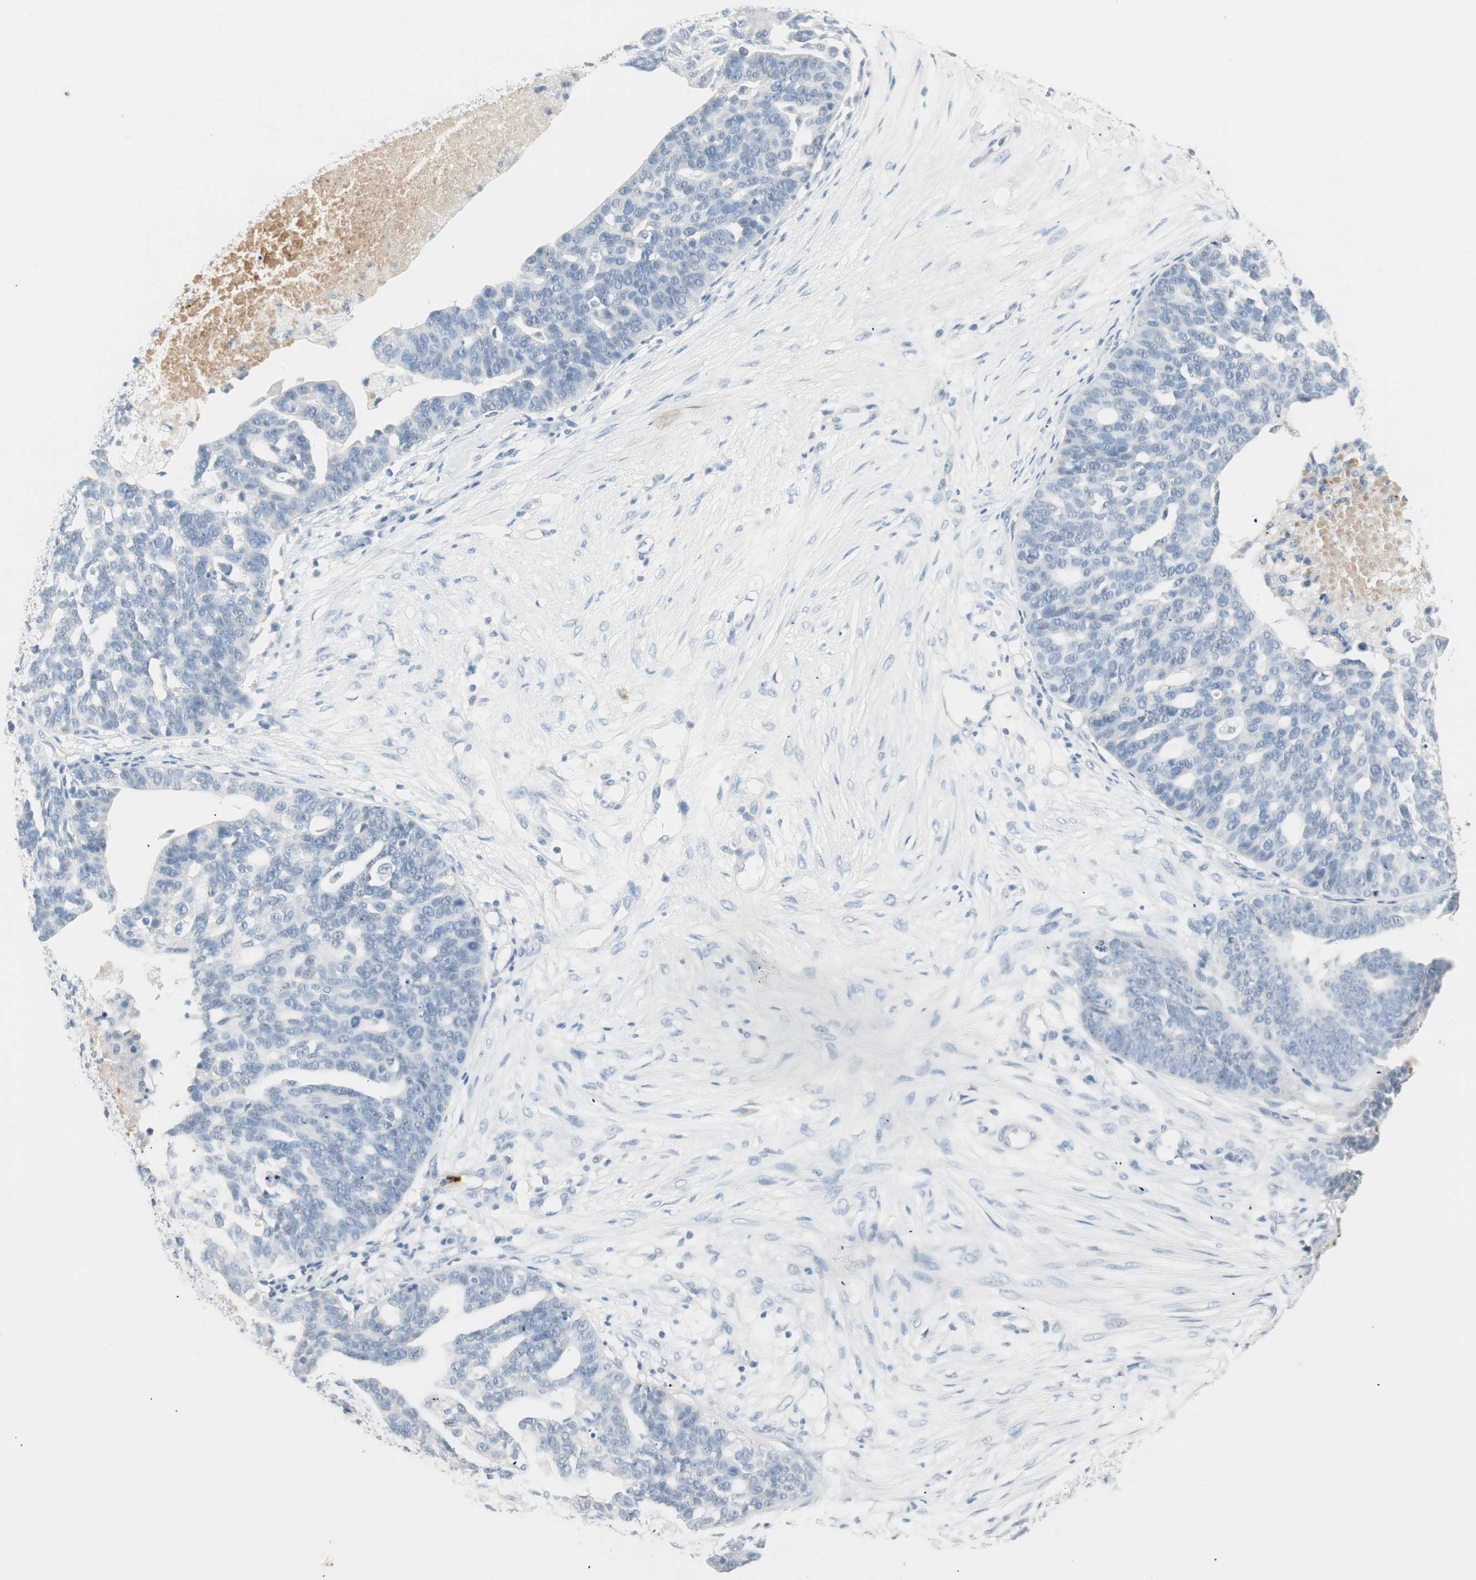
{"staining": {"intensity": "negative", "quantity": "none", "location": "none"}, "tissue": "ovarian cancer", "cell_type": "Tumor cells", "image_type": "cancer", "snomed": [{"axis": "morphology", "description": "Cystadenocarcinoma, serous, NOS"}, {"axis": "topography", "description": "Ovary"}], "caption": "Tumor cells are negative for brown protein staining in serous cystadenocarcinoma (ovarian).", "gene": "PRTN3", "patient": {"sex": "female", "age": 59}}